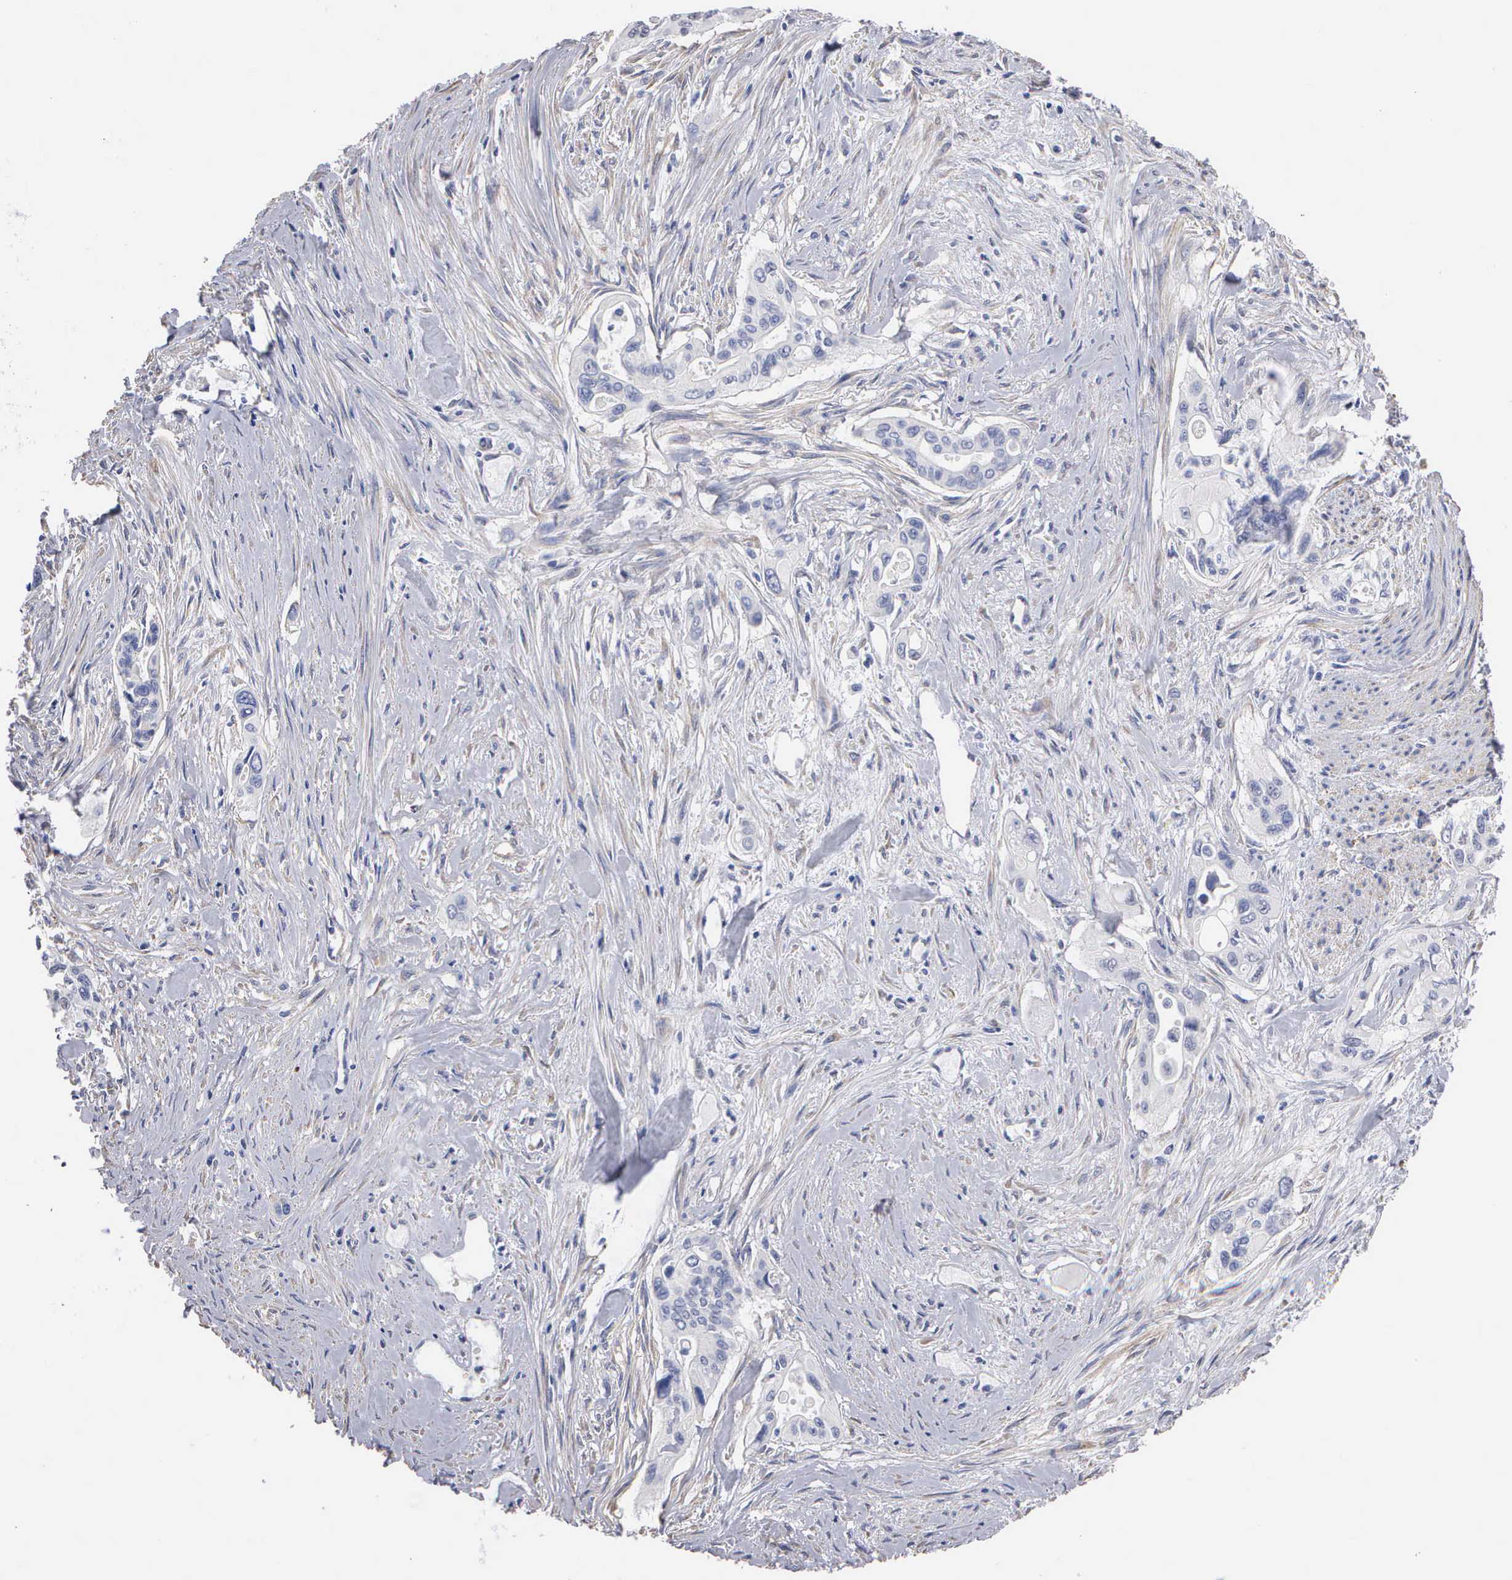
{"staining": {"intensity": "negative", "quantity": "none", "location": "none"}, "tissue": "pancreatic cancer", "cell_type": "Tumor cells", "image_type": "cancer", "snomed": [{"axis": "morphology", "description": "Adenocarcinoma, NOS"}, {"axis": "topography", "description": "Pancreas"}], "caption": "Immunohistochemical staining of human adenocarcinoma (pancreatic) demonstrates no significant expression in tumor cells.", "gene": "ELFN2", "patient": {"sex": "male", "age": 77}}